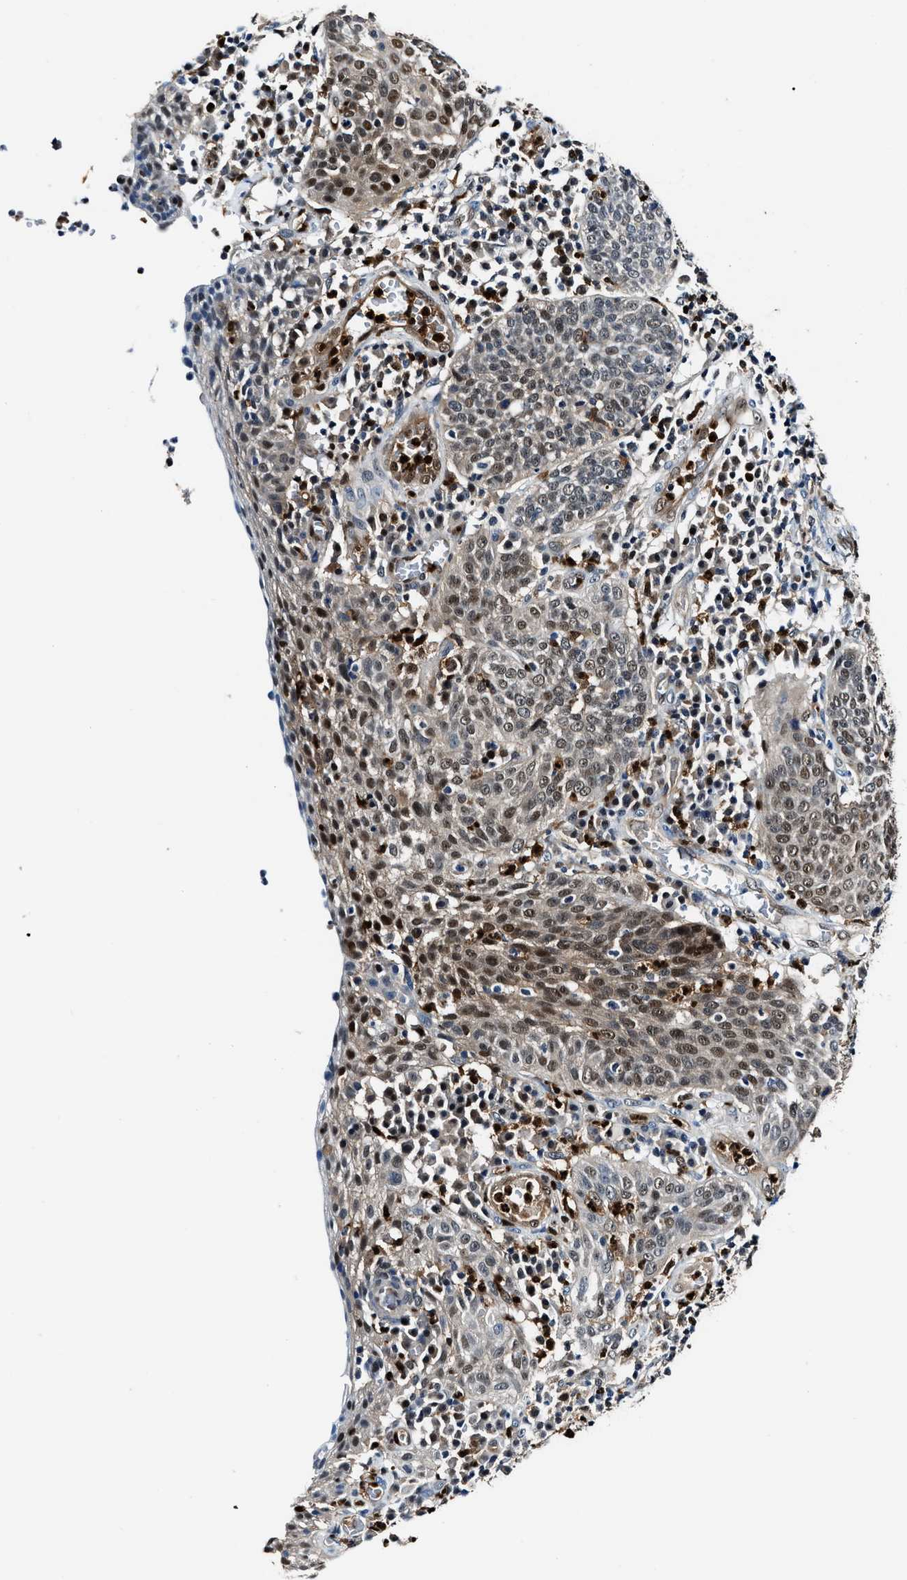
{"staining": {"intensity": "moderate", "quantity": ">75%", "location": "cytoplasmic/membranous,nuclear"}, "tissue": "cervical cancer", "cell_type": "Tumor cells", "image_type": "cancer", "snomed": [{"axis": "morphology", "description": "Squamous cell carcinoma, NOS"}, {"axis": "topography", "description": "Cervix"}], "caption": "This image shows cervical squamous cell carcinoma stained with IHC to label a protein in brown. The cytoplasmic/membranous and nuclear of tumor cells show moderate positivity for the protein. Nuclei are counter-stained blue.", "gene": "LTA4H", "patient": {"sex": "female", "age": 34}}